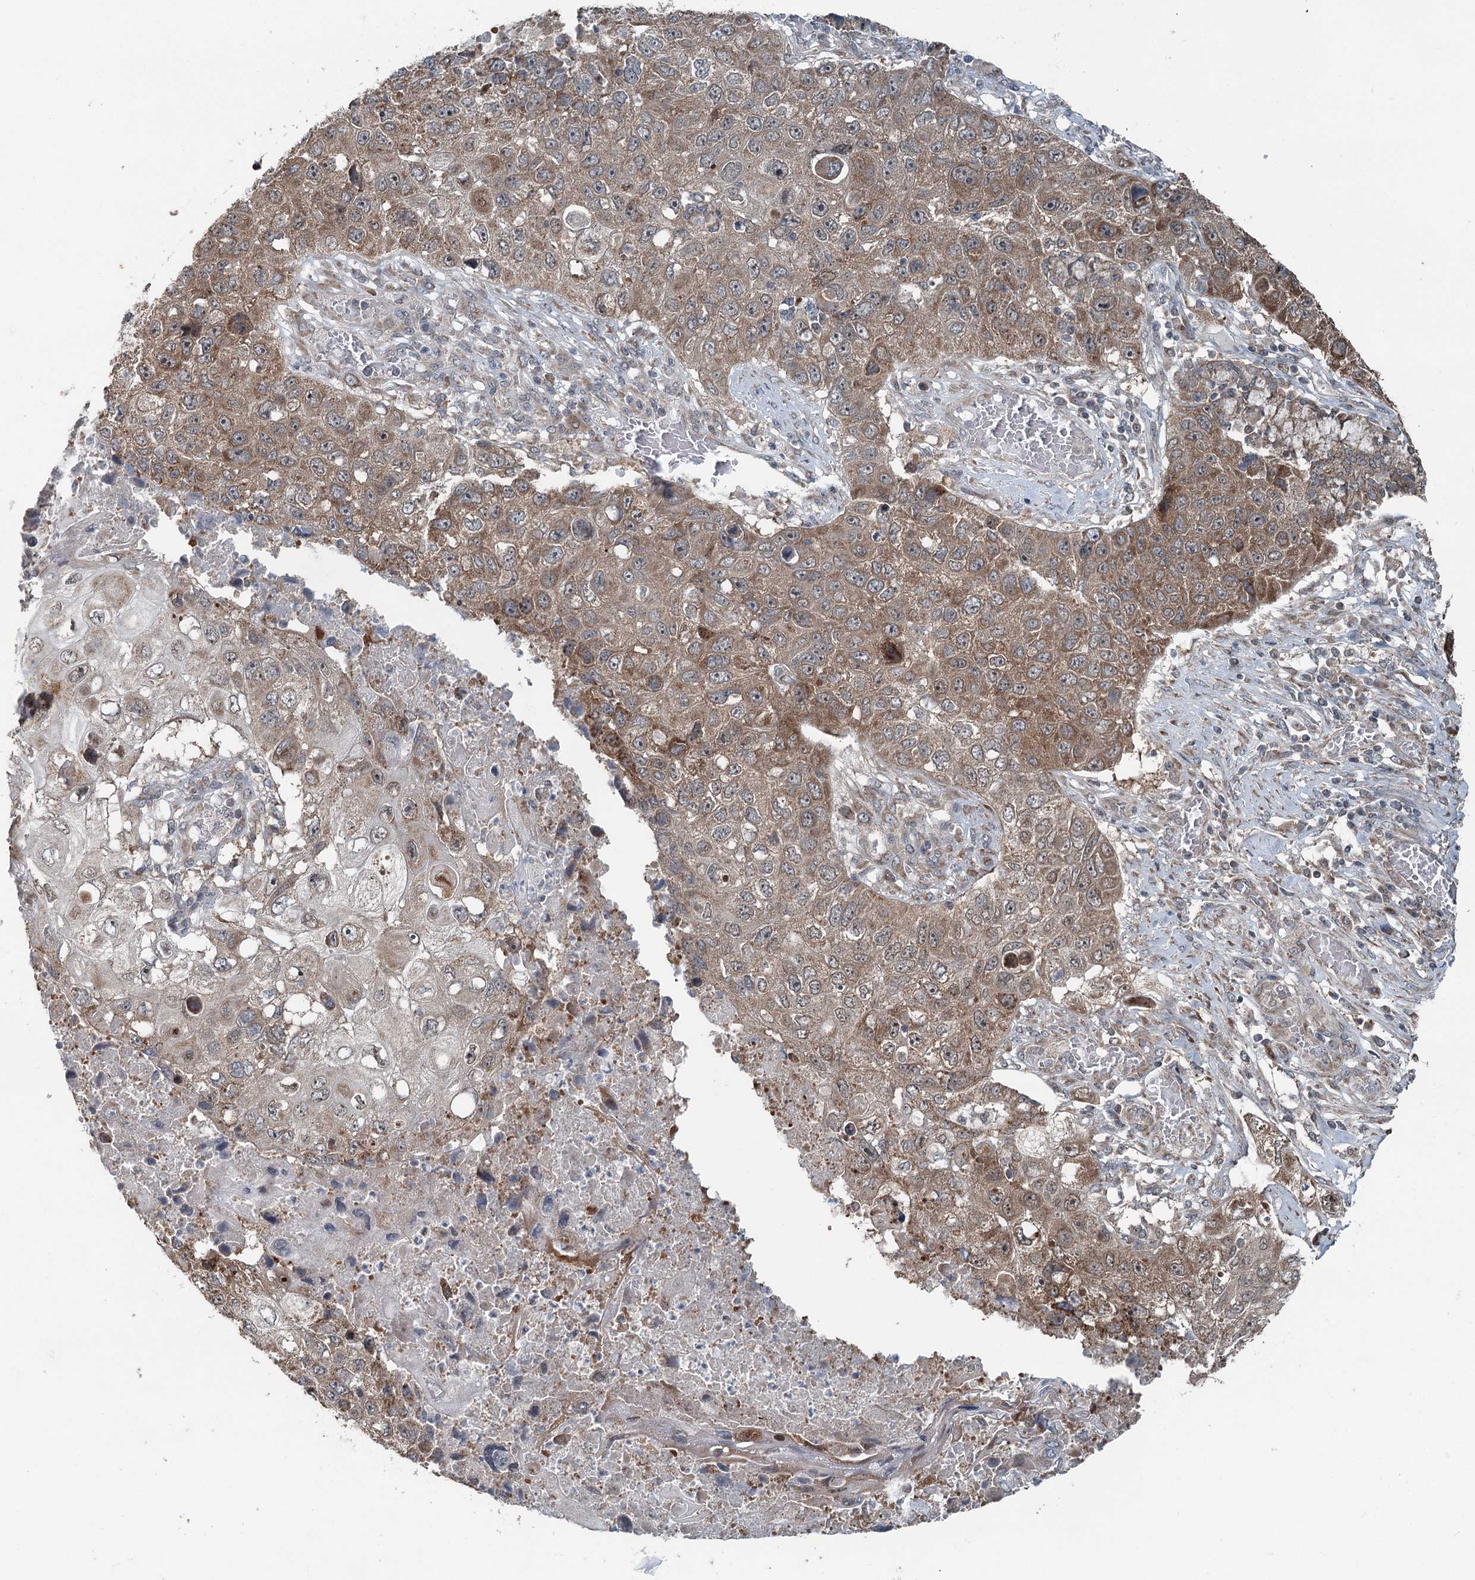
{"staining": {"intensity": "moderate", "quantity": ">75%", "location": "cytoplasmic/membranous"}, "tissue": "lung cancer", "cell_type": "Tumor cells", "image_type": "cancer", "snomed": [{"axis": "morphology", "description": "Squamous cell carcinoma, NOS"}, {"axis": "topography", "description": "Lung"}], "caption": "A high-resolution micrograph shows immunohistochemistry (IHC) staining of lung cancer (squamous cell carcinoma), which shows moderate cytoplasmic/membranous expression in about >75% of tumor cells. The staining was performed using DAB, with brown indicating positive protein expression. Nuclei are stained blue with hematoxylin.", "gene": "WAPL", "patient": {"sex": "male", "age": 61}}